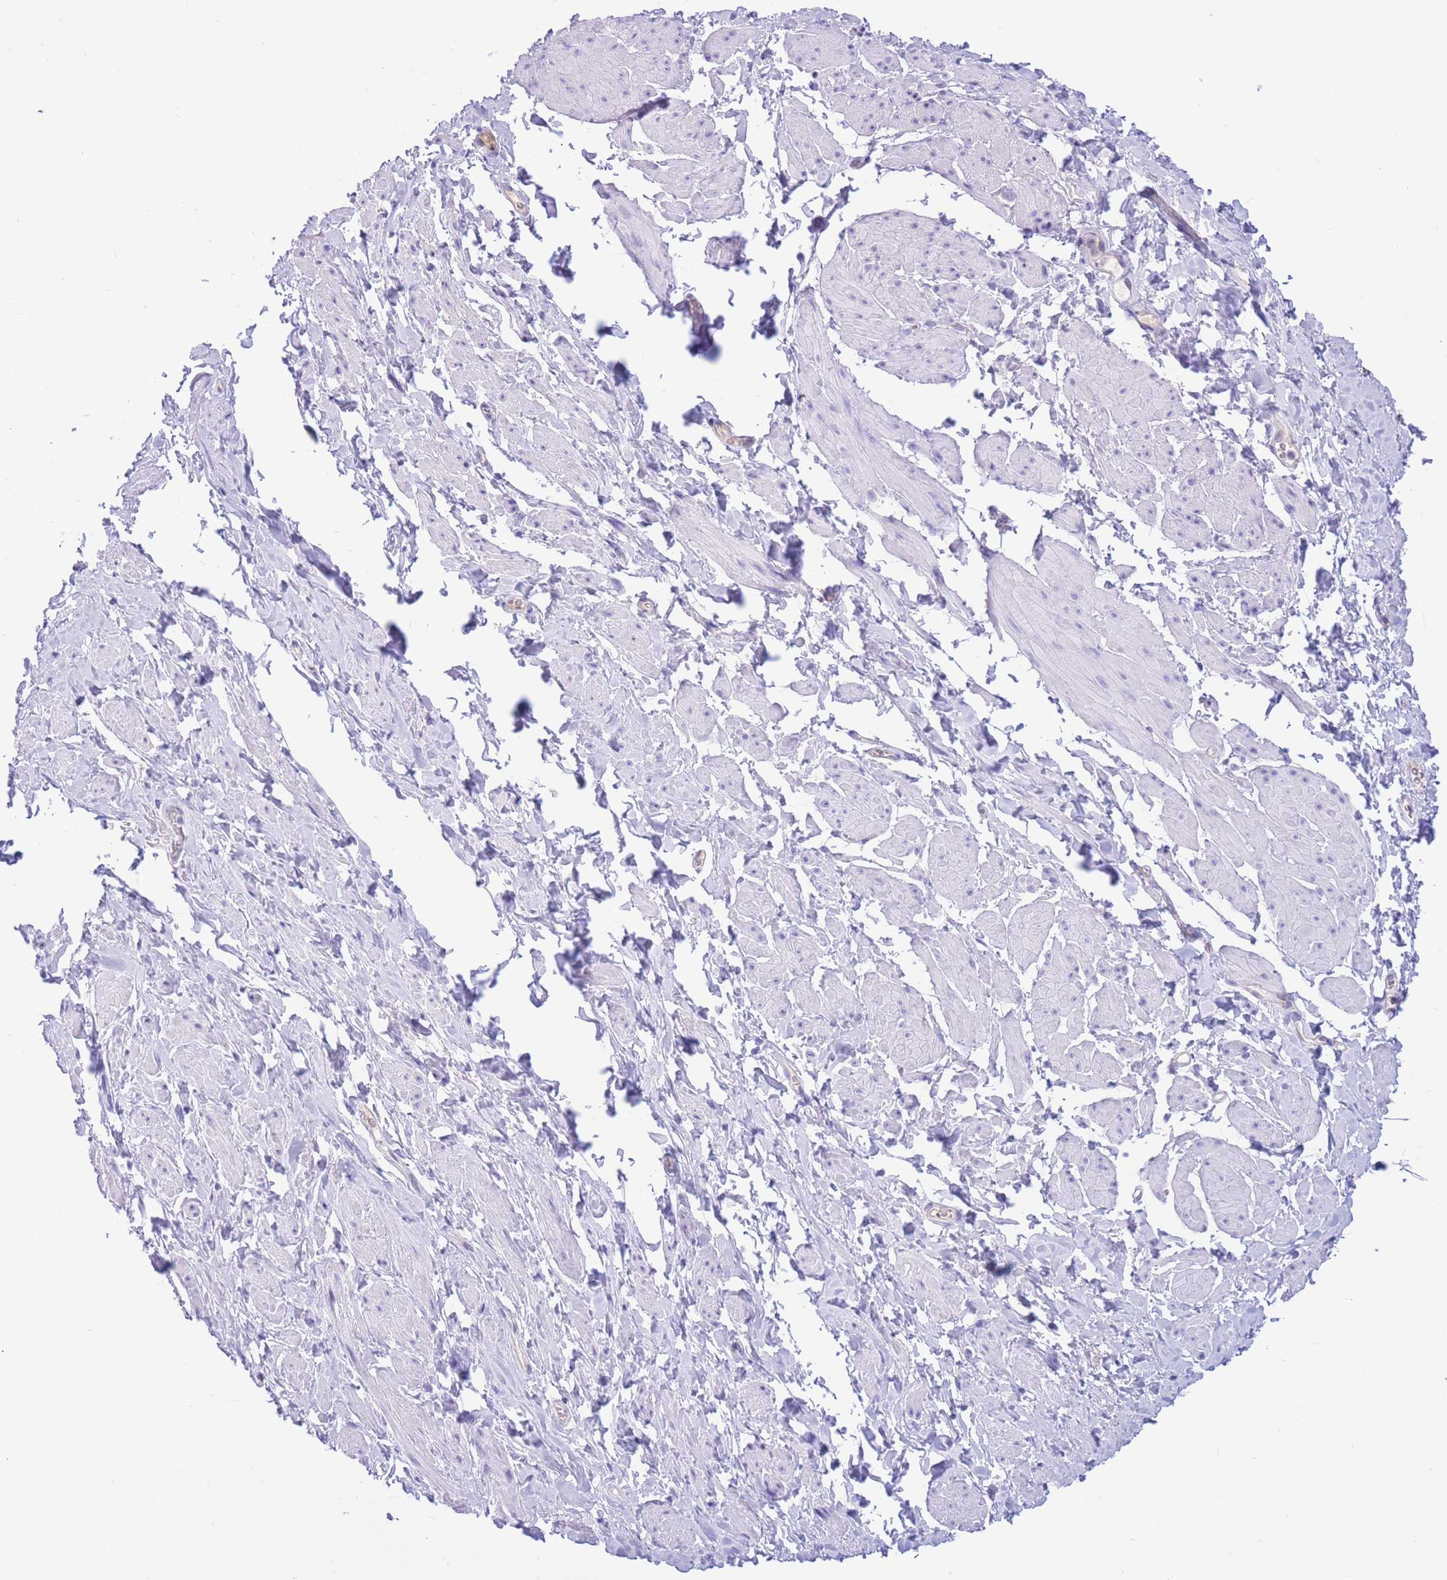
{"staining": {"intensity": "negative", "quantity": "none", "location": "none"}, "tissue": "smooth muscle", "cell_type": "Smooth muscle cells", "image_type": "normal", "snomed": [{"axis": "morphology", "description": "Normal tissue, NOS"}, {"axis": "topography", "description": "Smooth muscle"}, {"axis": "topography", "description": "Peripheral nerve tissue"}], "caption": "Human smooth muscle stained for a protein using immunohistochemistry (IHC) exhibits no positivity in smooth muscle cells.", "gene": "SULT1A1", "patient": {"sex": "male", "age": 69}}